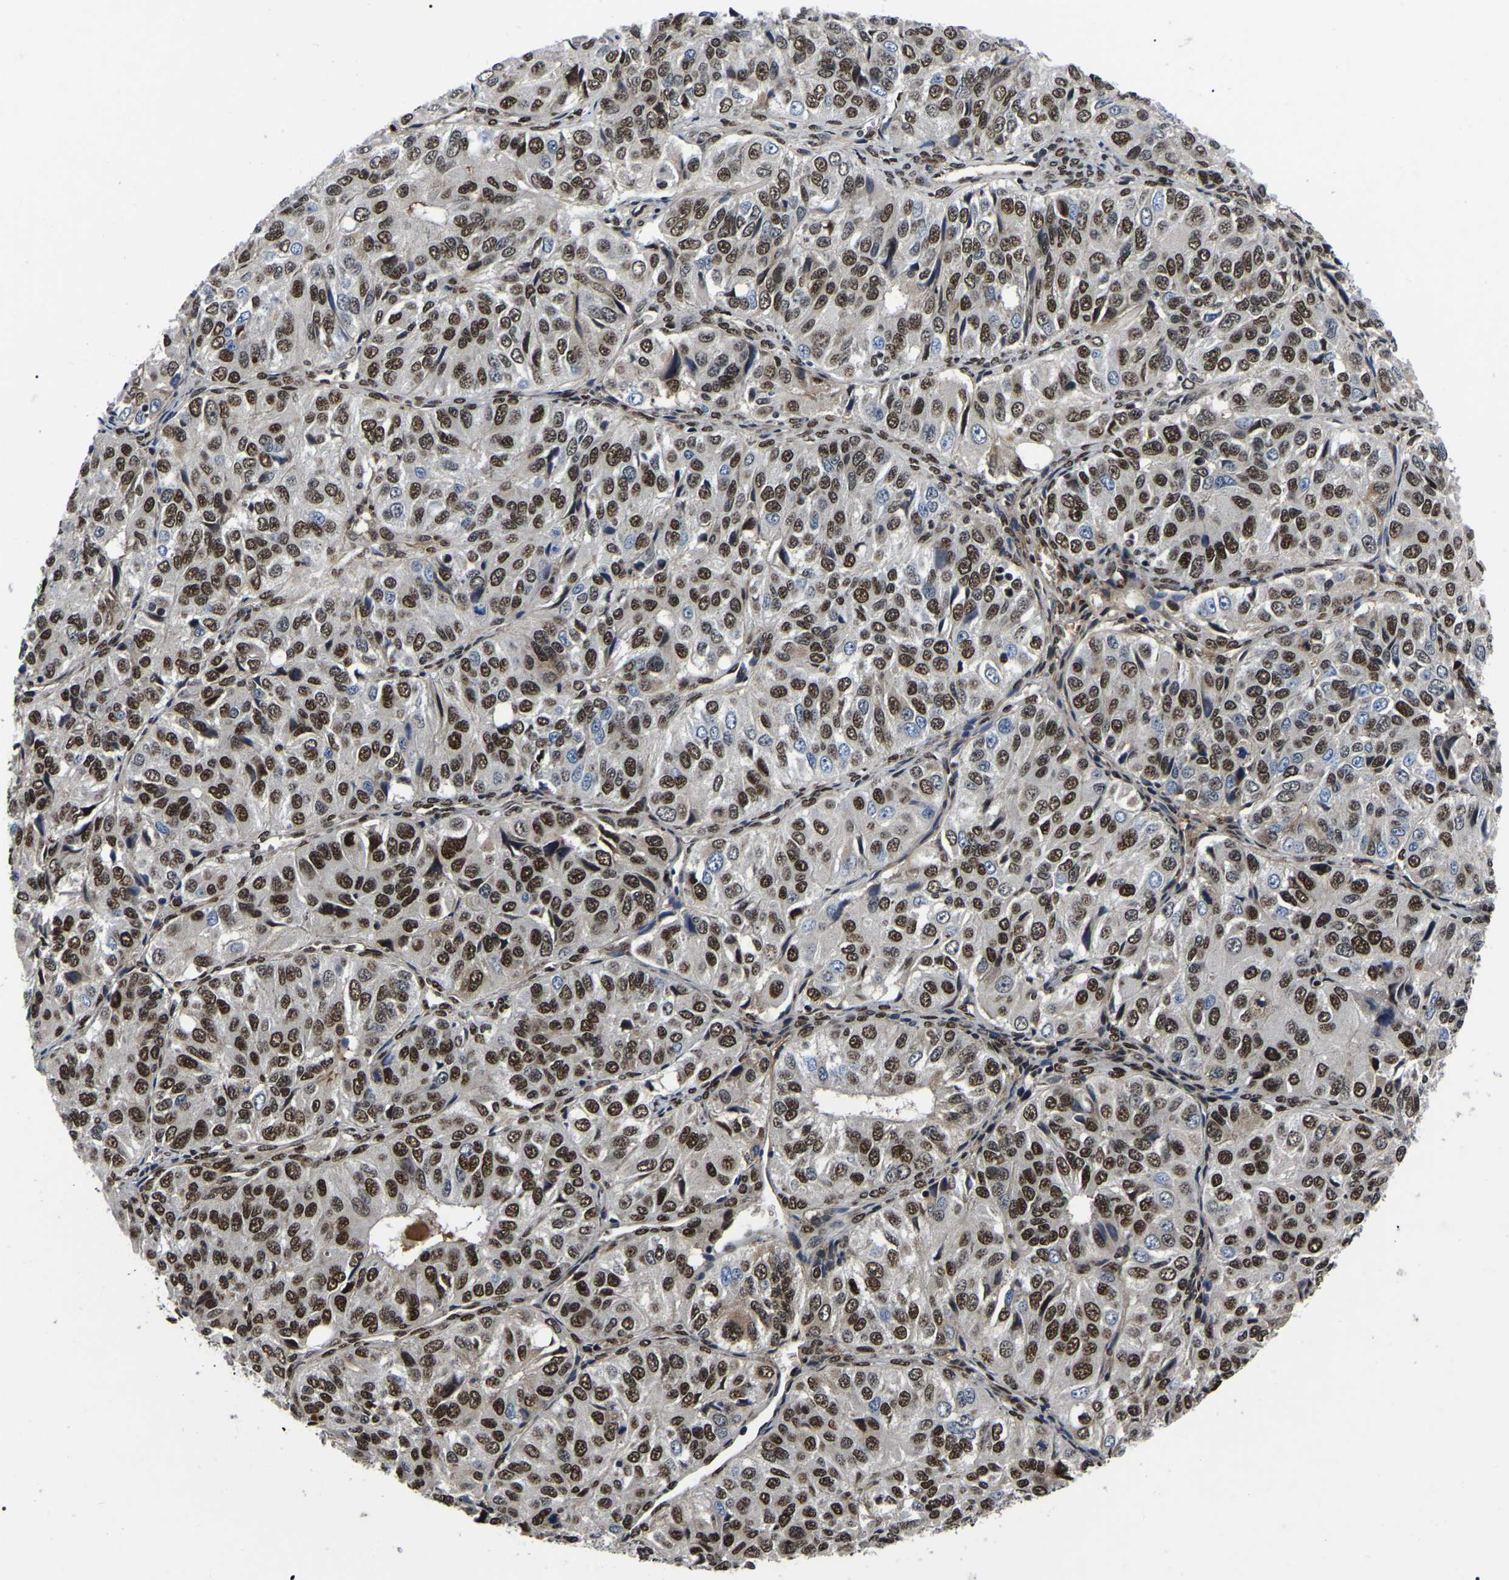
{"staining": {"intensity": "strong", "quantity": ">75%", "location": "nuclear"}, "tissue": "ovarian cancer", "cell_type": "Tumor cells", "image_type": "cancer", "snomed": [{"axis": "morphology", "description": "Carcinoma, endometroid"}, {"axis": "topography", "description": "Ovary"}], "caption": "This histopathology image displays ovarian cancer (endometroid carcinoma) stained with IHC to label a protein in brown. The nuclear of tumor cells show strong positivity for the protein. Nuclei are counter-stained blue.", "gene": "TRIM35", "patient": {"sex": "female", "age": 51}}